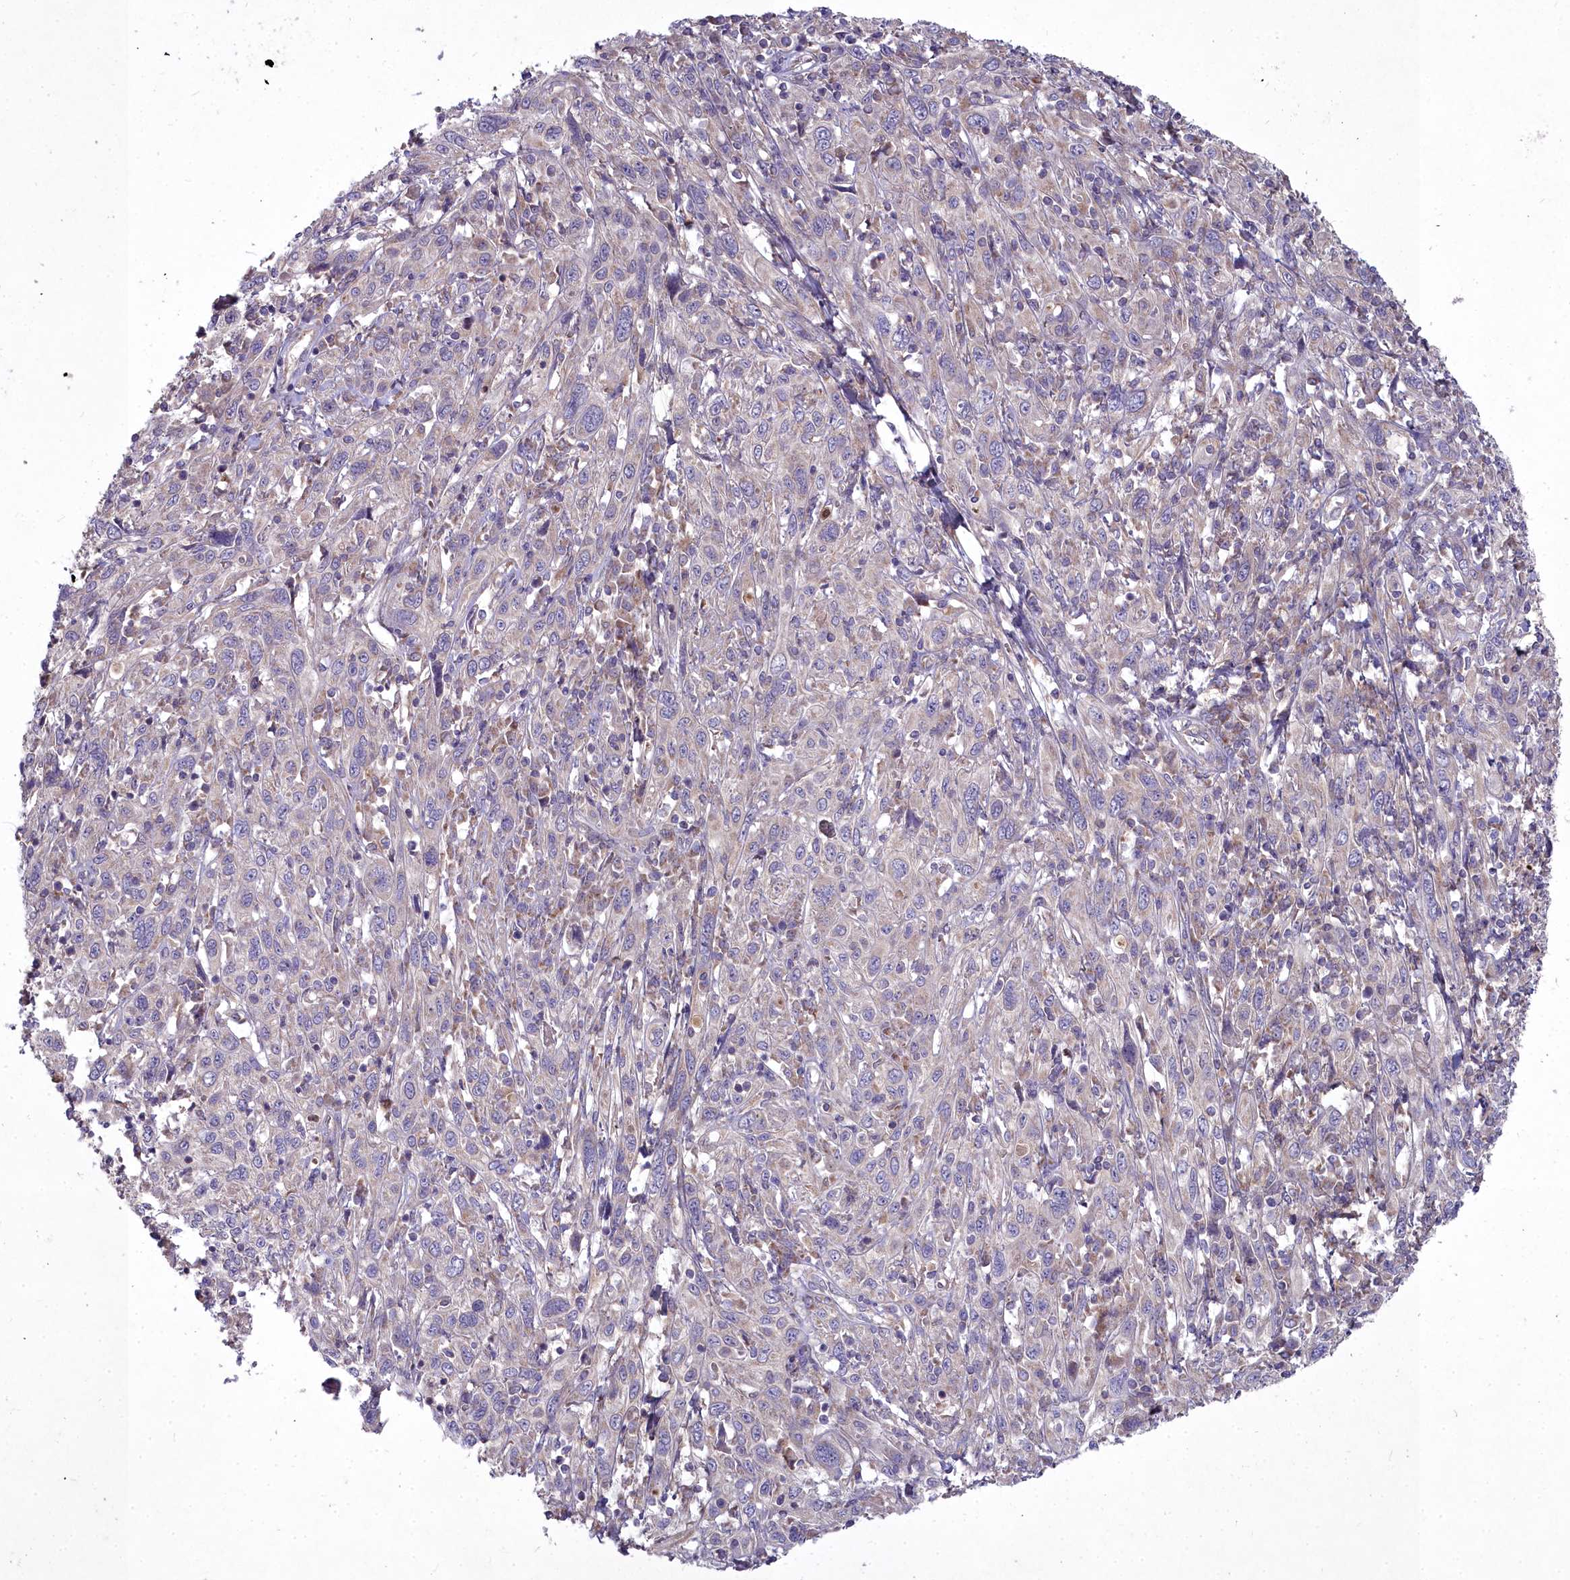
{"staining": {"intensity": "weak", "quantity": "25%-75%", "location": "cytoplasmic/membranous"}, "tissue": "cervical cancer", "cell_type": "Tumor cells", "image_type": "cancer", "snomed": [{"axis": "morphology", "description": "Squamous cell carcinoma, NOS"}, {"axis": "topography", "description": "Cervix"}], "caption": "Immunohistochemistry (IHC) (DAB) staining of cervical squamous cell carcinoma exhibits weak cytoplasmic/membranous protein positivity in approximately 25%-75% of tumor cells.", "gene": "MICU2", "patient": {"sex": "female", "age": 46}}